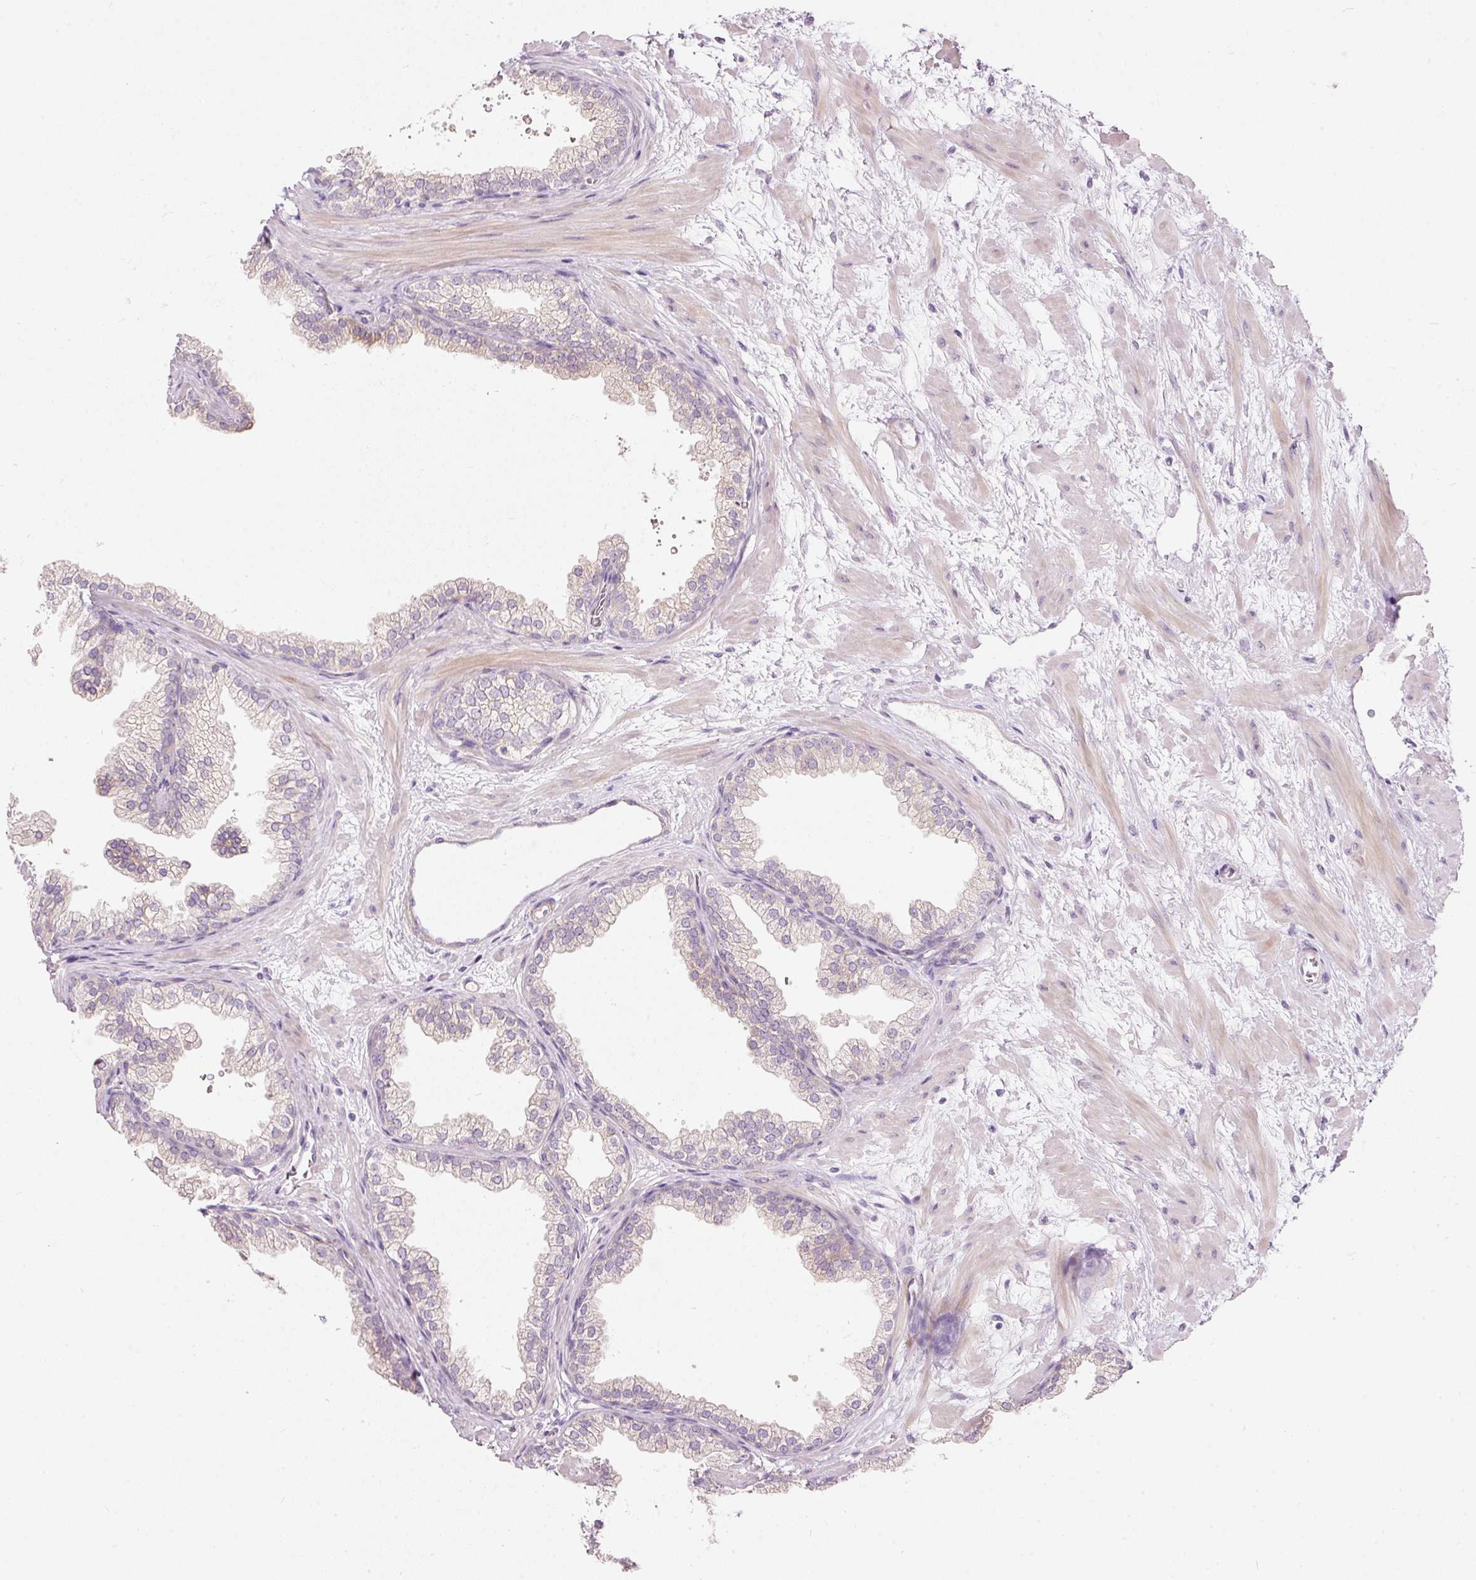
{"staining": {"intensity": "strong", "quantity": "<25%", "location": "cytoplasmic/membranous"}, "tissue": "prostate", "cell_type": "Glandular cells", "image_type": "normal", "snomed": [{"axis": "morphology", "description": "Normal tissue, NOS"}, {"axis": "topography", "description": "Prostate"}], "caption": "DAB immunohistochemical staining of normal human prostate demonstrates strong cytoplasmic/membranous protein staining in about <25% of glandular cells. The protein of interest is stained brown, and the nuclei are stained in blue (DAB IHC with brightfield microscopy, high magnification).", "gene": "MTHFD2", "patient": {"sex": "male", "age": 37}}